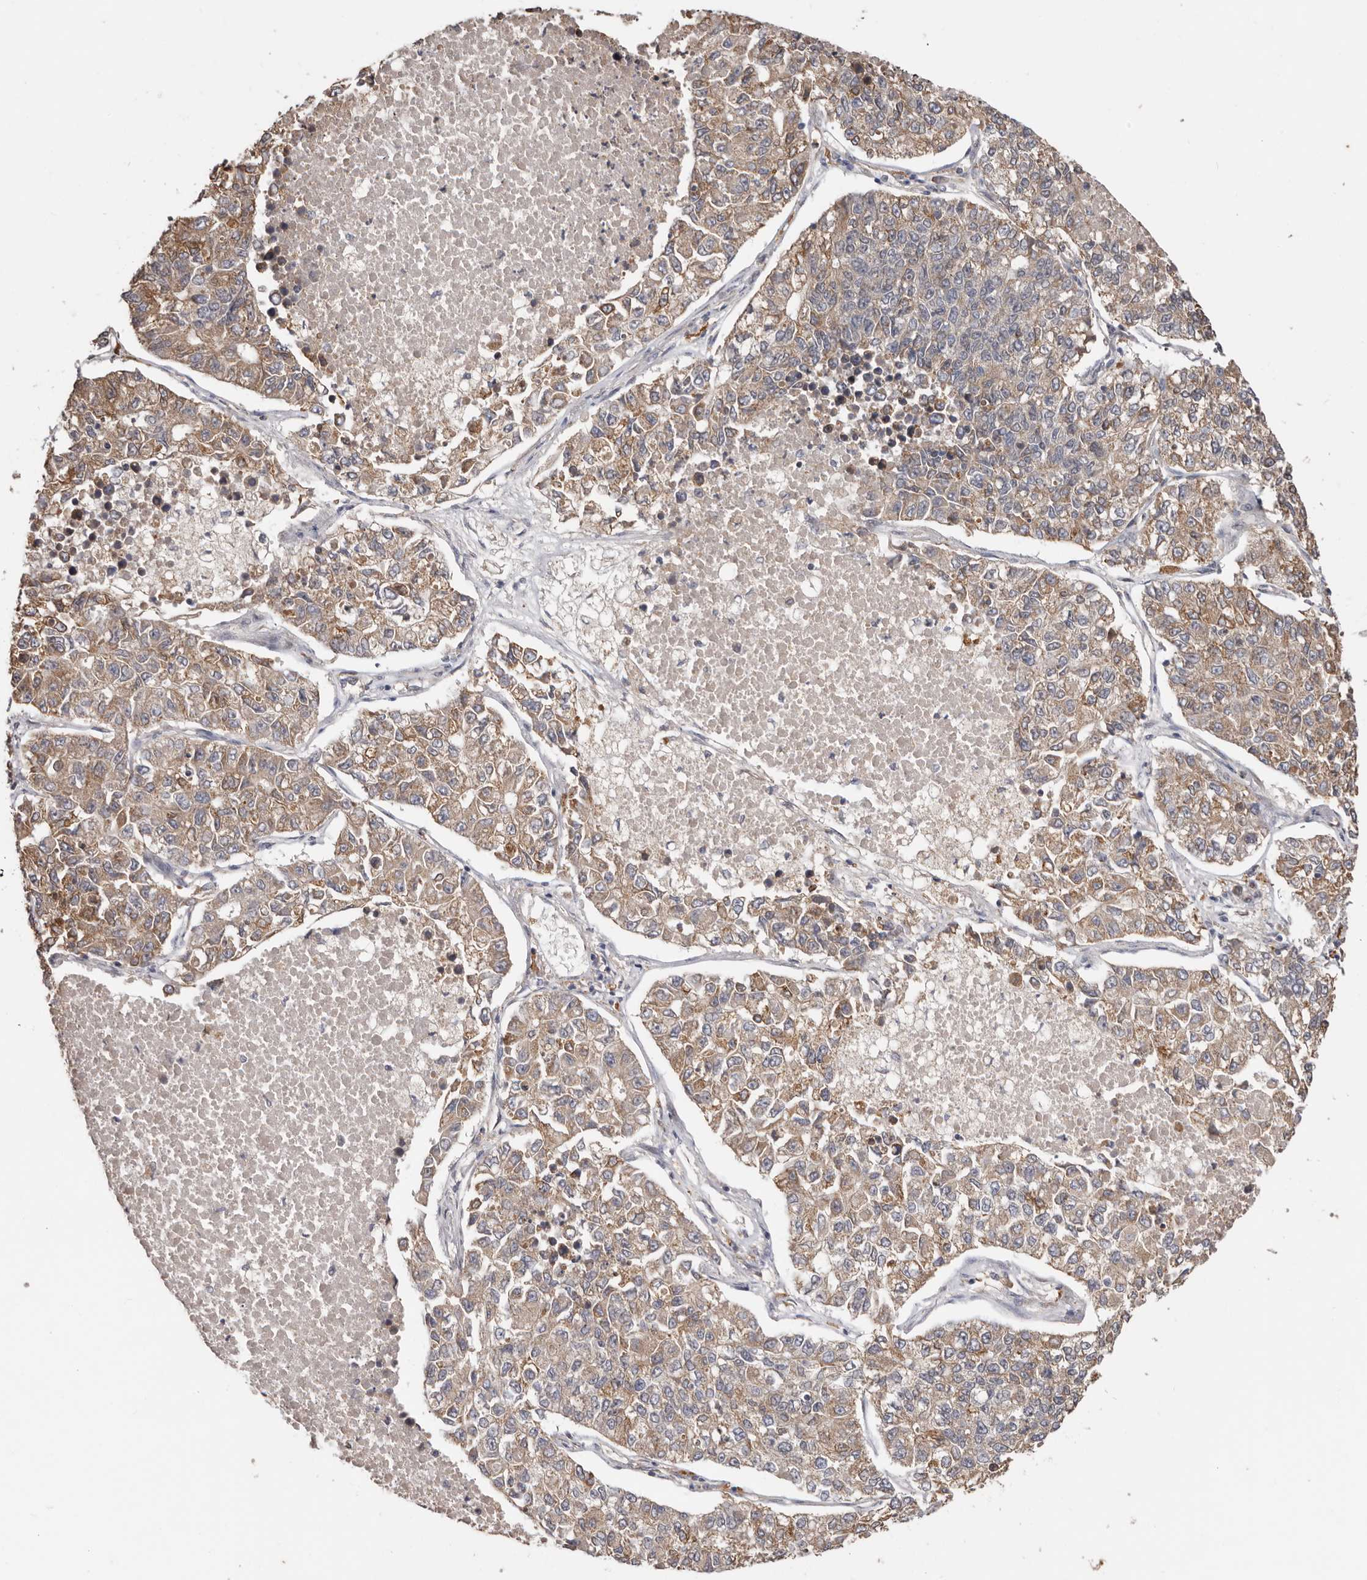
{"staining": {"intensity": "moderate", "quantity": "25%-75%", "location": "cytoplasmic/membranous"}, "tissue": "lung cancer", "cell_type": "Tumor cells", "image_type": "cancer", "snomed": [{"axis": "morphology", "description": "Adenocarcinoma, NOS"}, {"axis": "topography", "description": "Lung"}], "caption": "Immunohistochemistry (IHC) histopathology image of neoplastic tissue: human lung cancer (adenocarcinoma) stained using IHC reveals medium levels of moderate protein expression localized specifically in the cytoplasmic/membranous of tumor cells, appearing as a cytoplasmic/membranous brown color.", "gene": "RSPO2", "patient": {"sex": "male", "age": 49}}